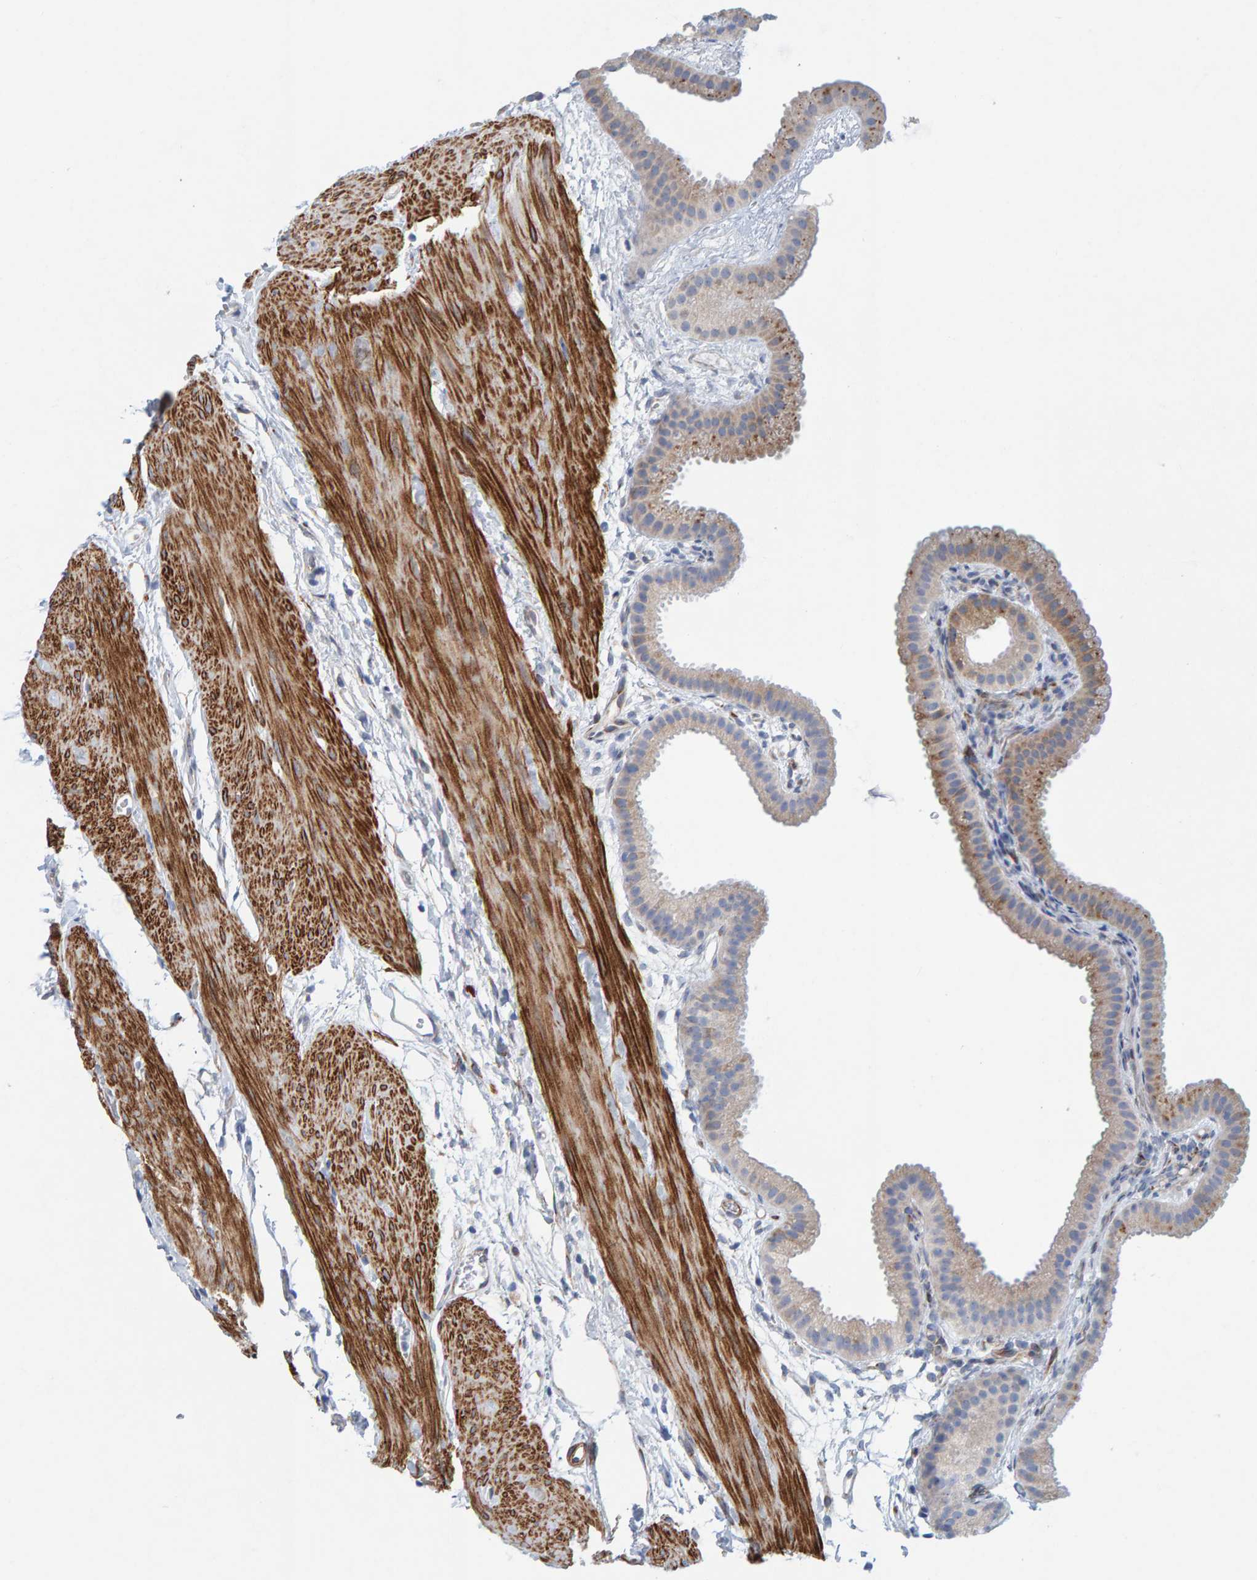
{"staining": {"intensity": "weak", "quantity": "25%-75%", "location": "cytoplasmic/membranous"}, "tissue": "gallbladder", "cell_type": "Glandular cells", "image_type": "normal", "snomed": [{"axis": "morphology", "description": "Normal tissue, NOS"}, {"axis": "topography", "description": "Gallbladder"}], "caption": "High-power microscopy captured an immunohistochemistry micrograph of normal gallbladder, revealing weak cytoplasmic/membranous staining in approximately 25%-75% of glandular cells. (DAB (3,3'-diaminobenzidine) IHC, brown staining for protein, blue staining for nuclei).", "gene": "MMP16", "patient": {"sex": "female", "age": 64}}